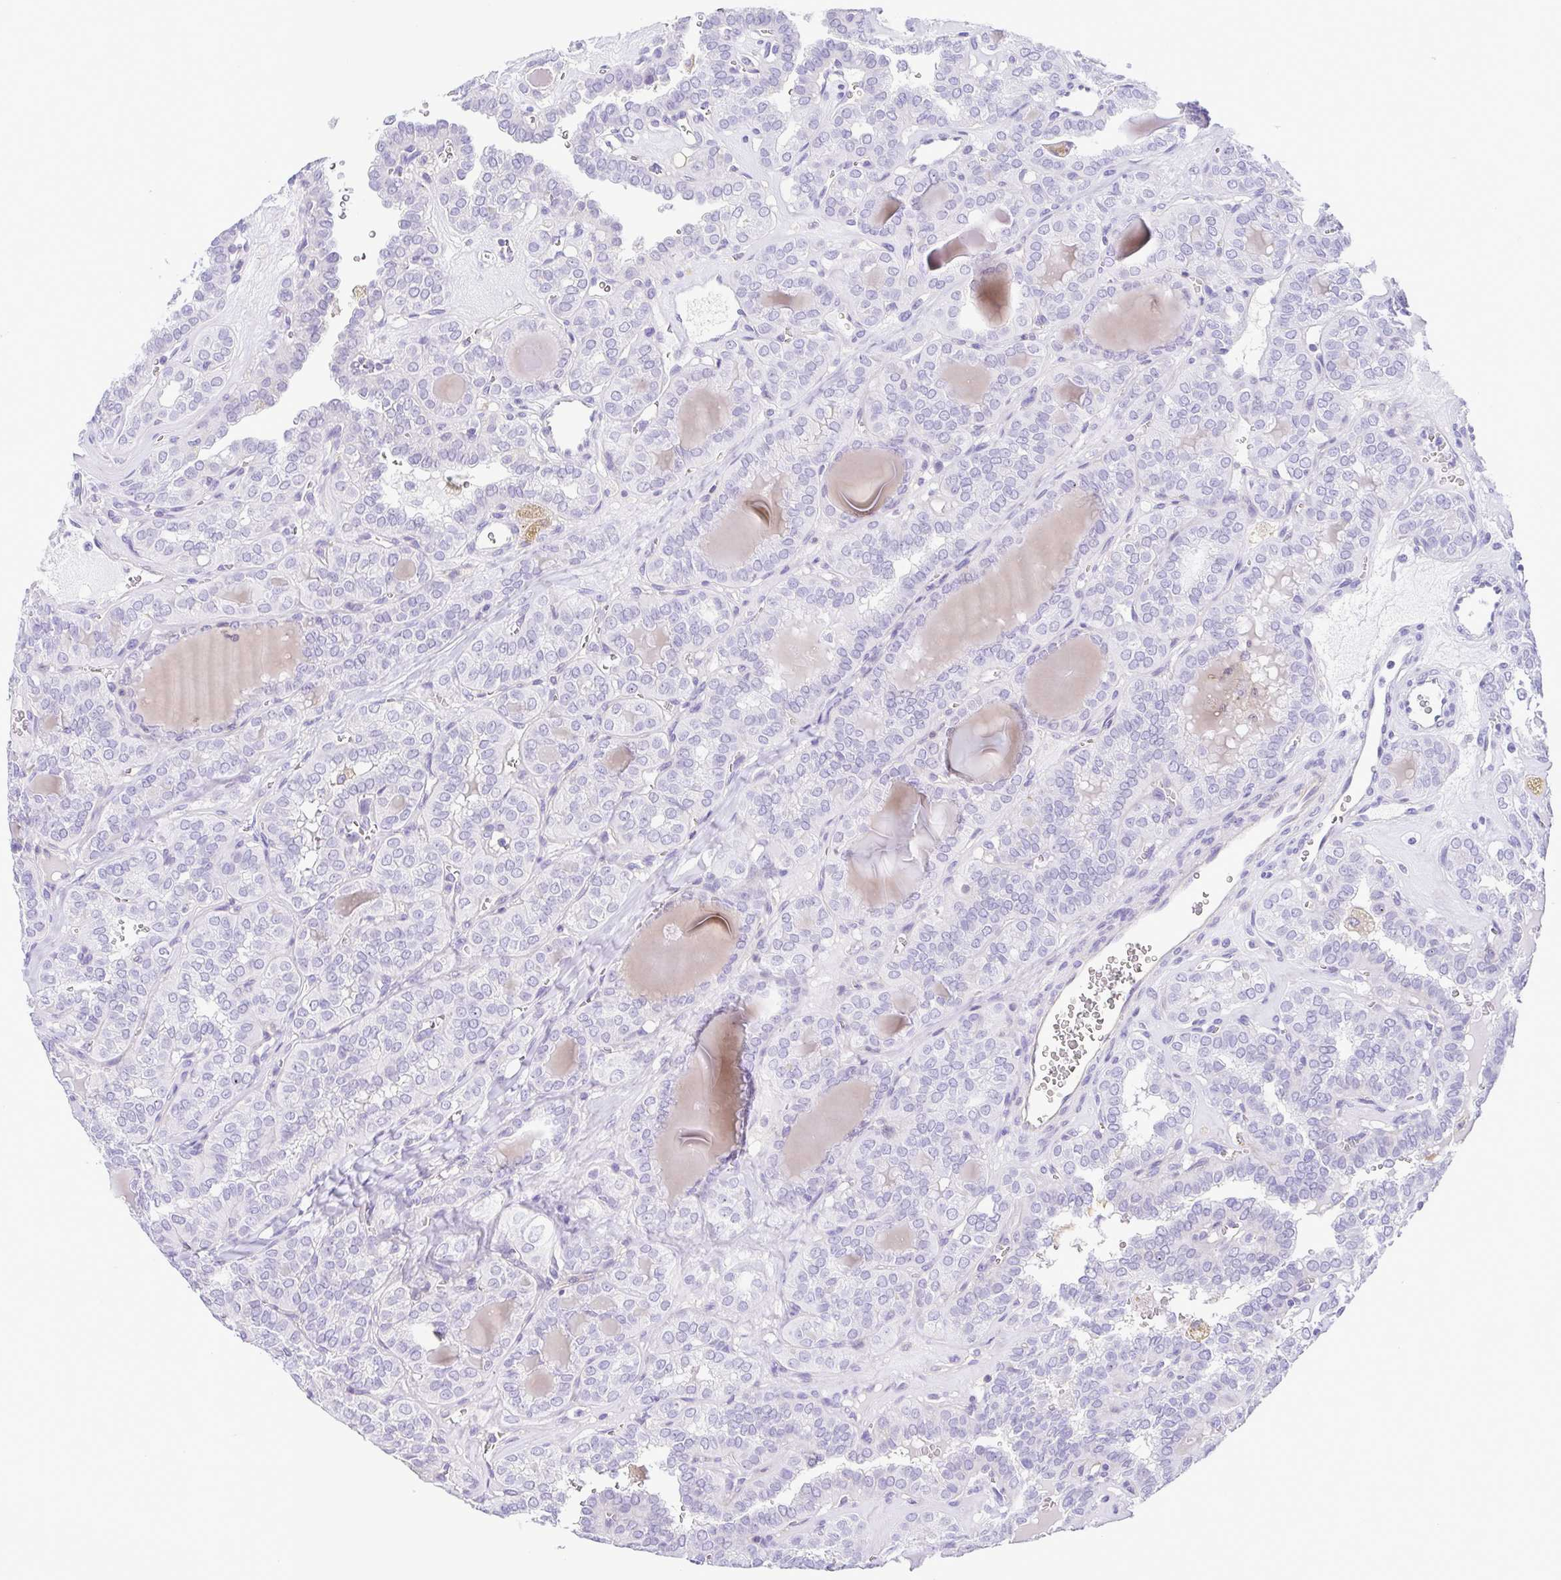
{"staining": {"intensity": "negative", "quantity": "none", "location": "none"}, "tissue": "thyroid cancer", "cell_type": "Tumor cells", "image_type": "cancer", "snomed": [{"axis": "morphology", "description": "Papillary adenocarcinoma, NOS"}, {"axis": "topography", "description": "Thyroid gland"}], "caption": "IHC of human thyroid papillary adenocarcinoma displays no staining in tumor cells.", "gene": "GPR182", "patient": {"sex": "female", "age": 41}}